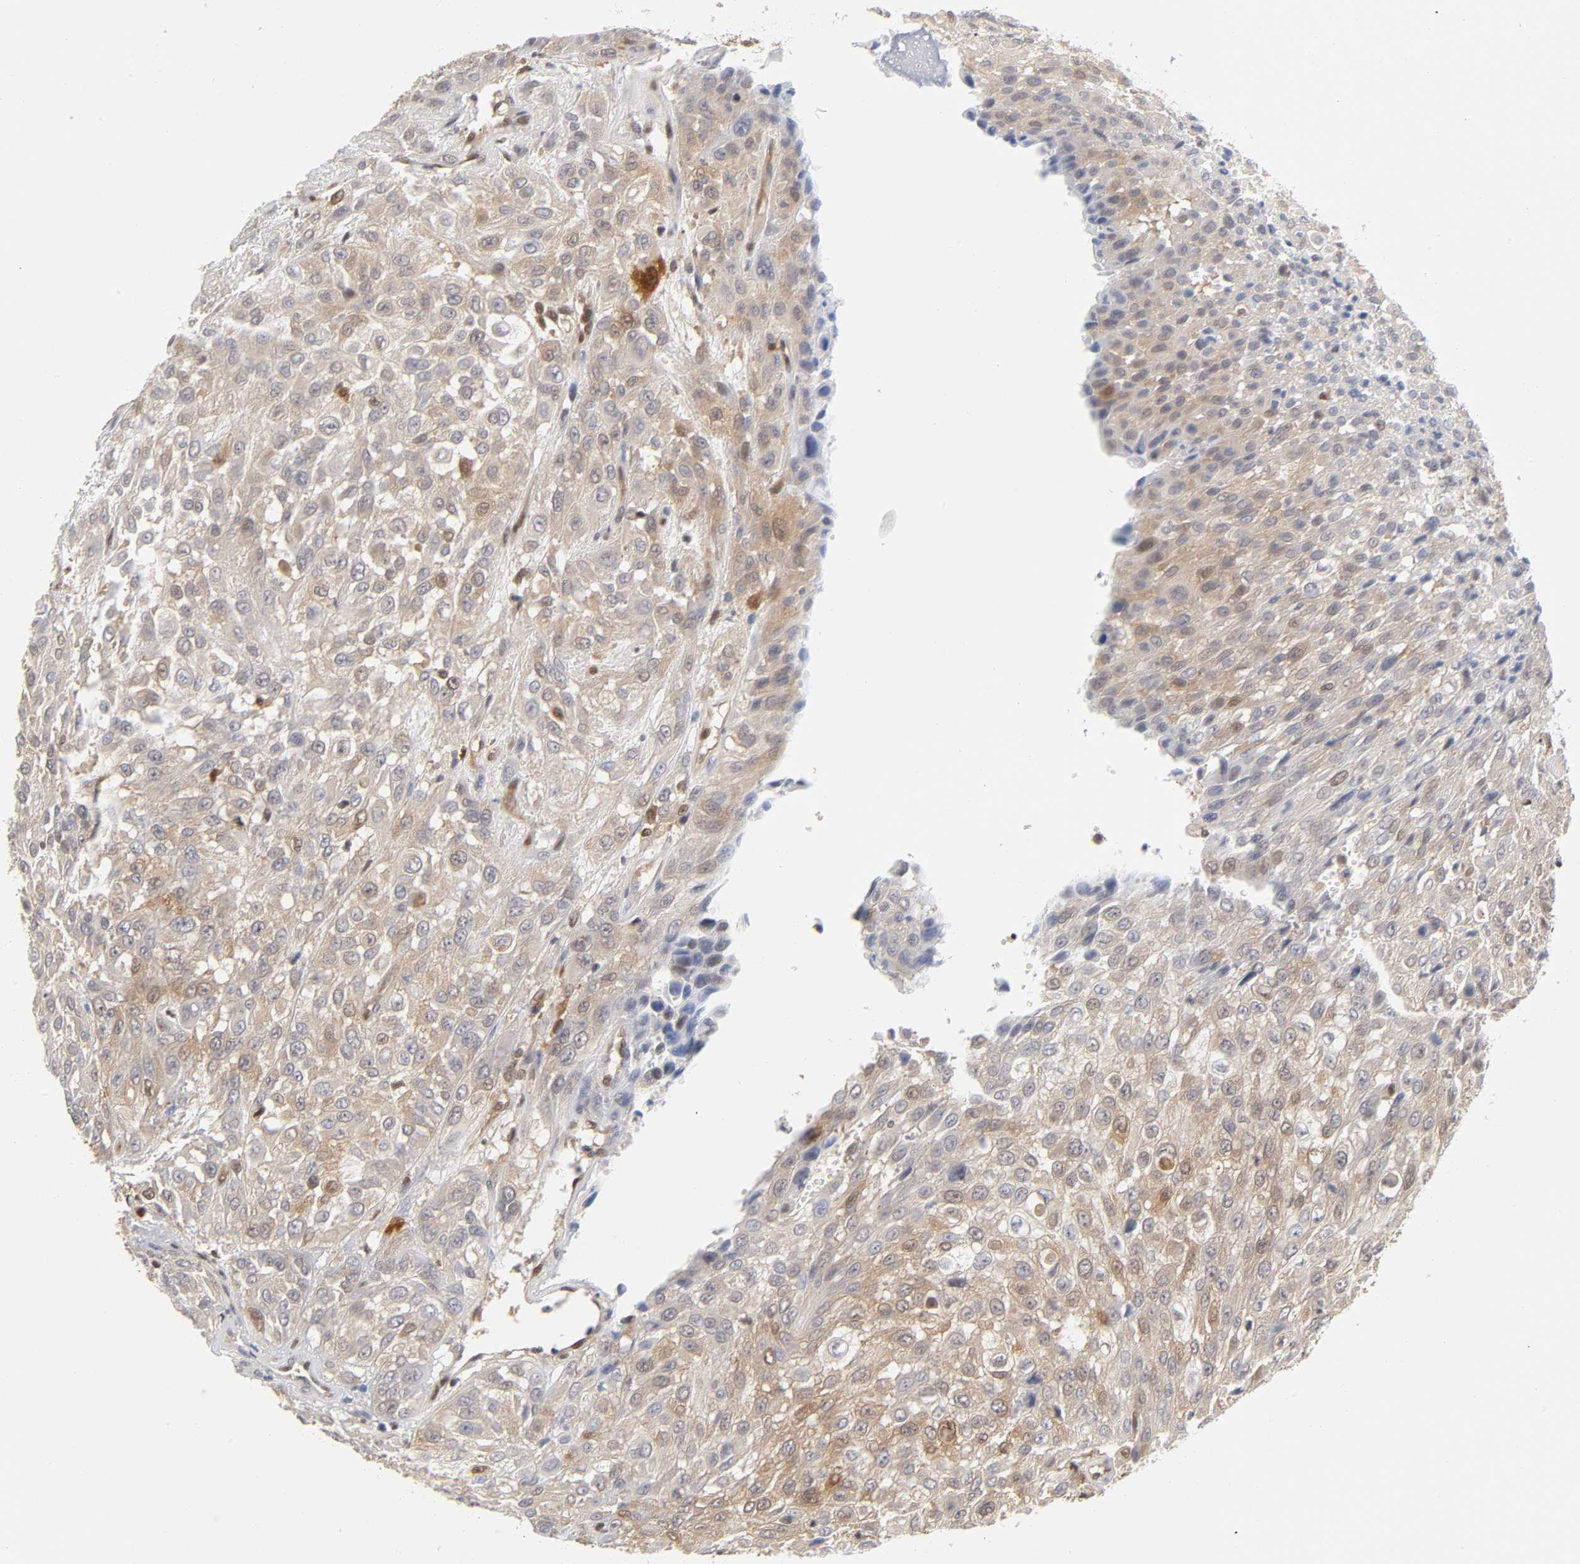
{"staining": {"intensity": "weak", "quantity": "25%-75%", "location": "cytoplasmic/membranous"}, "tissue": "urothelial cancer", "cell_type": "Tumor cells", "image_type": "cancer", "snomed": [{"axis": "morphology", "description": "Urothelial carcinoma, High grade"}, {"axis": "topography", "description": "Urinary bladder"}], "caption": "This is a histology image of immunohistochemistry staining of urothelial cancer, which shows weak staining in the cytoplasmic/membranous of tumor cells.", "gene": "DFFB", "patient": {"sex": "male", "age": 57}}